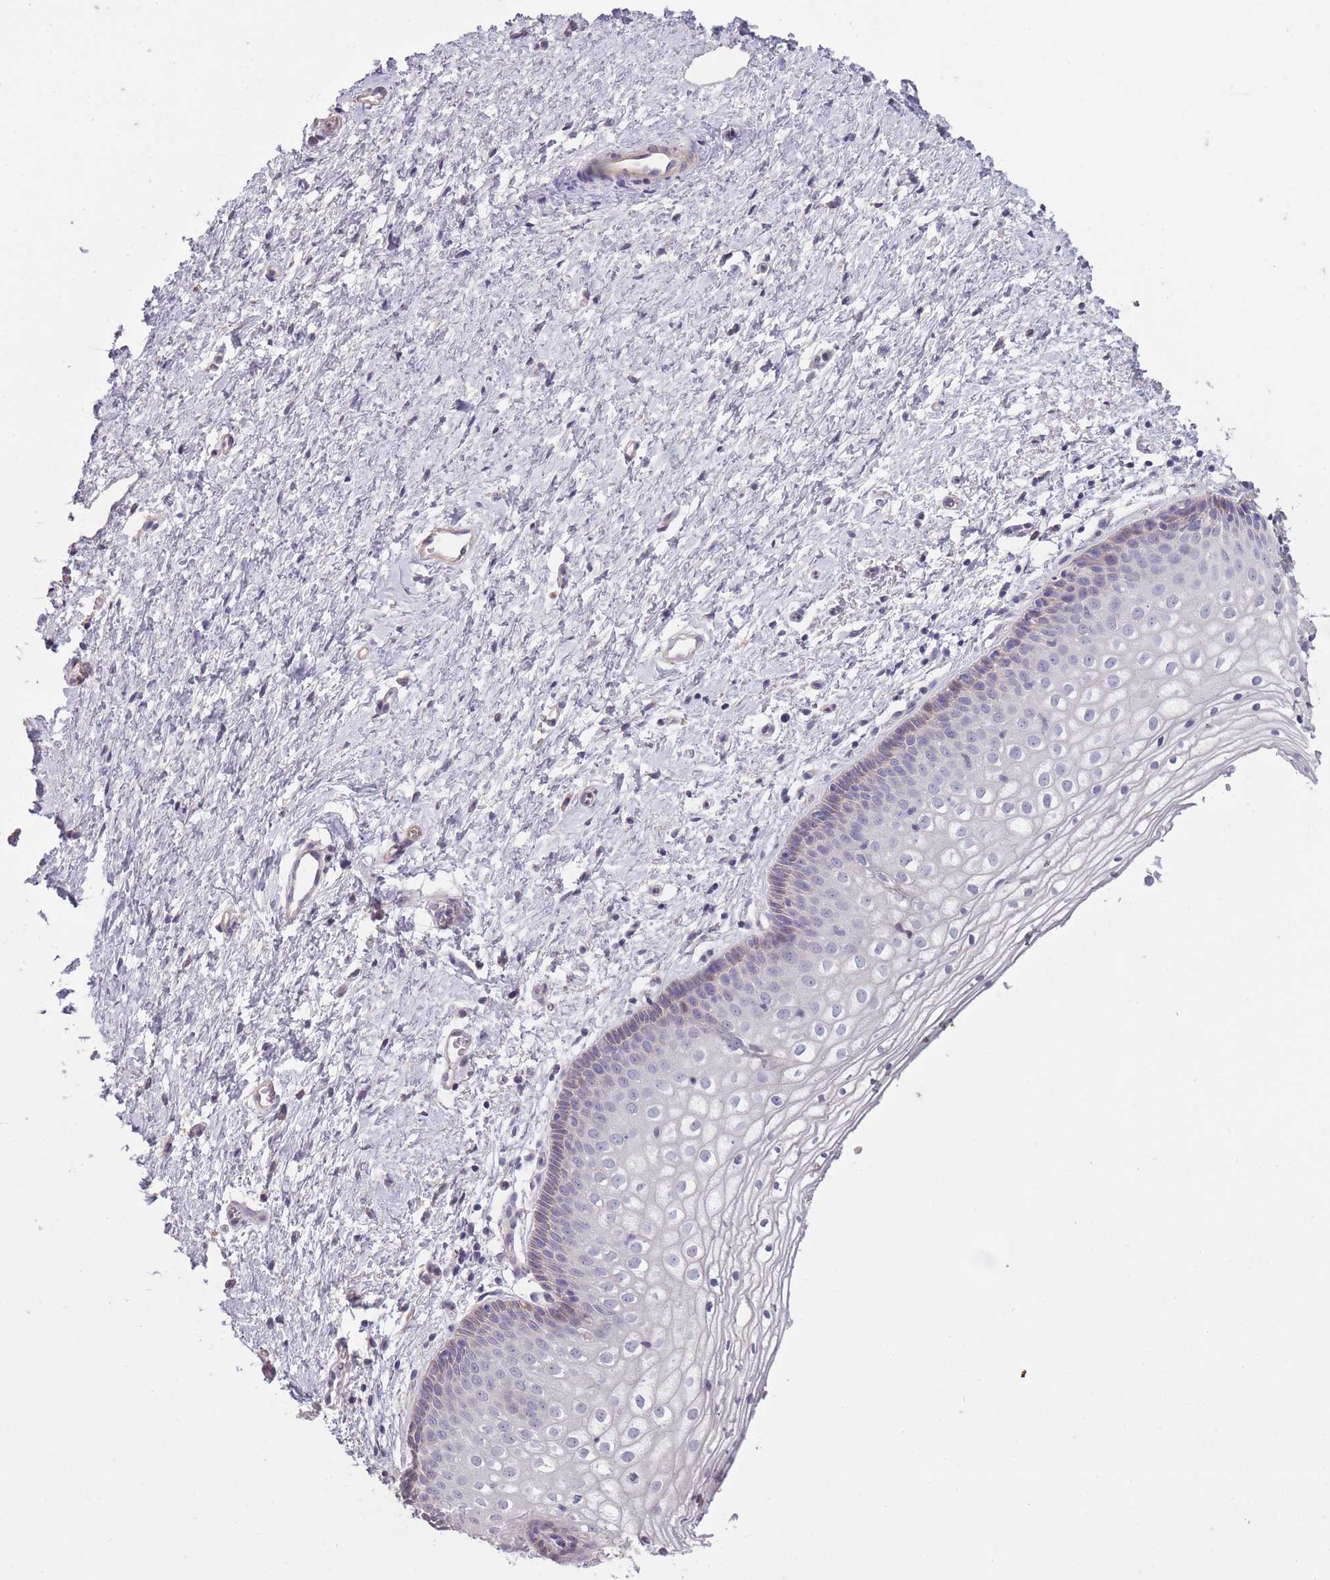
{"staining": {"intensity": "weak", "quantity": "<25%", "location": "nuclear"}, "tissue": "vagina", "cell_type": "Squamous epithelial cells", "image_type": "normal", "snomed": [{"axis": "morphology", "description": "Normal tissue, NOS"}, {"axis": "topography", "description": "Vagina"}], "caption": "This is a photomicrograph of IHC staining of benign vagina, which shows no expression in squamous epithelial cells.", "gene": "RSPH10B2", "patient": {"sex": "female", "age": 60}}